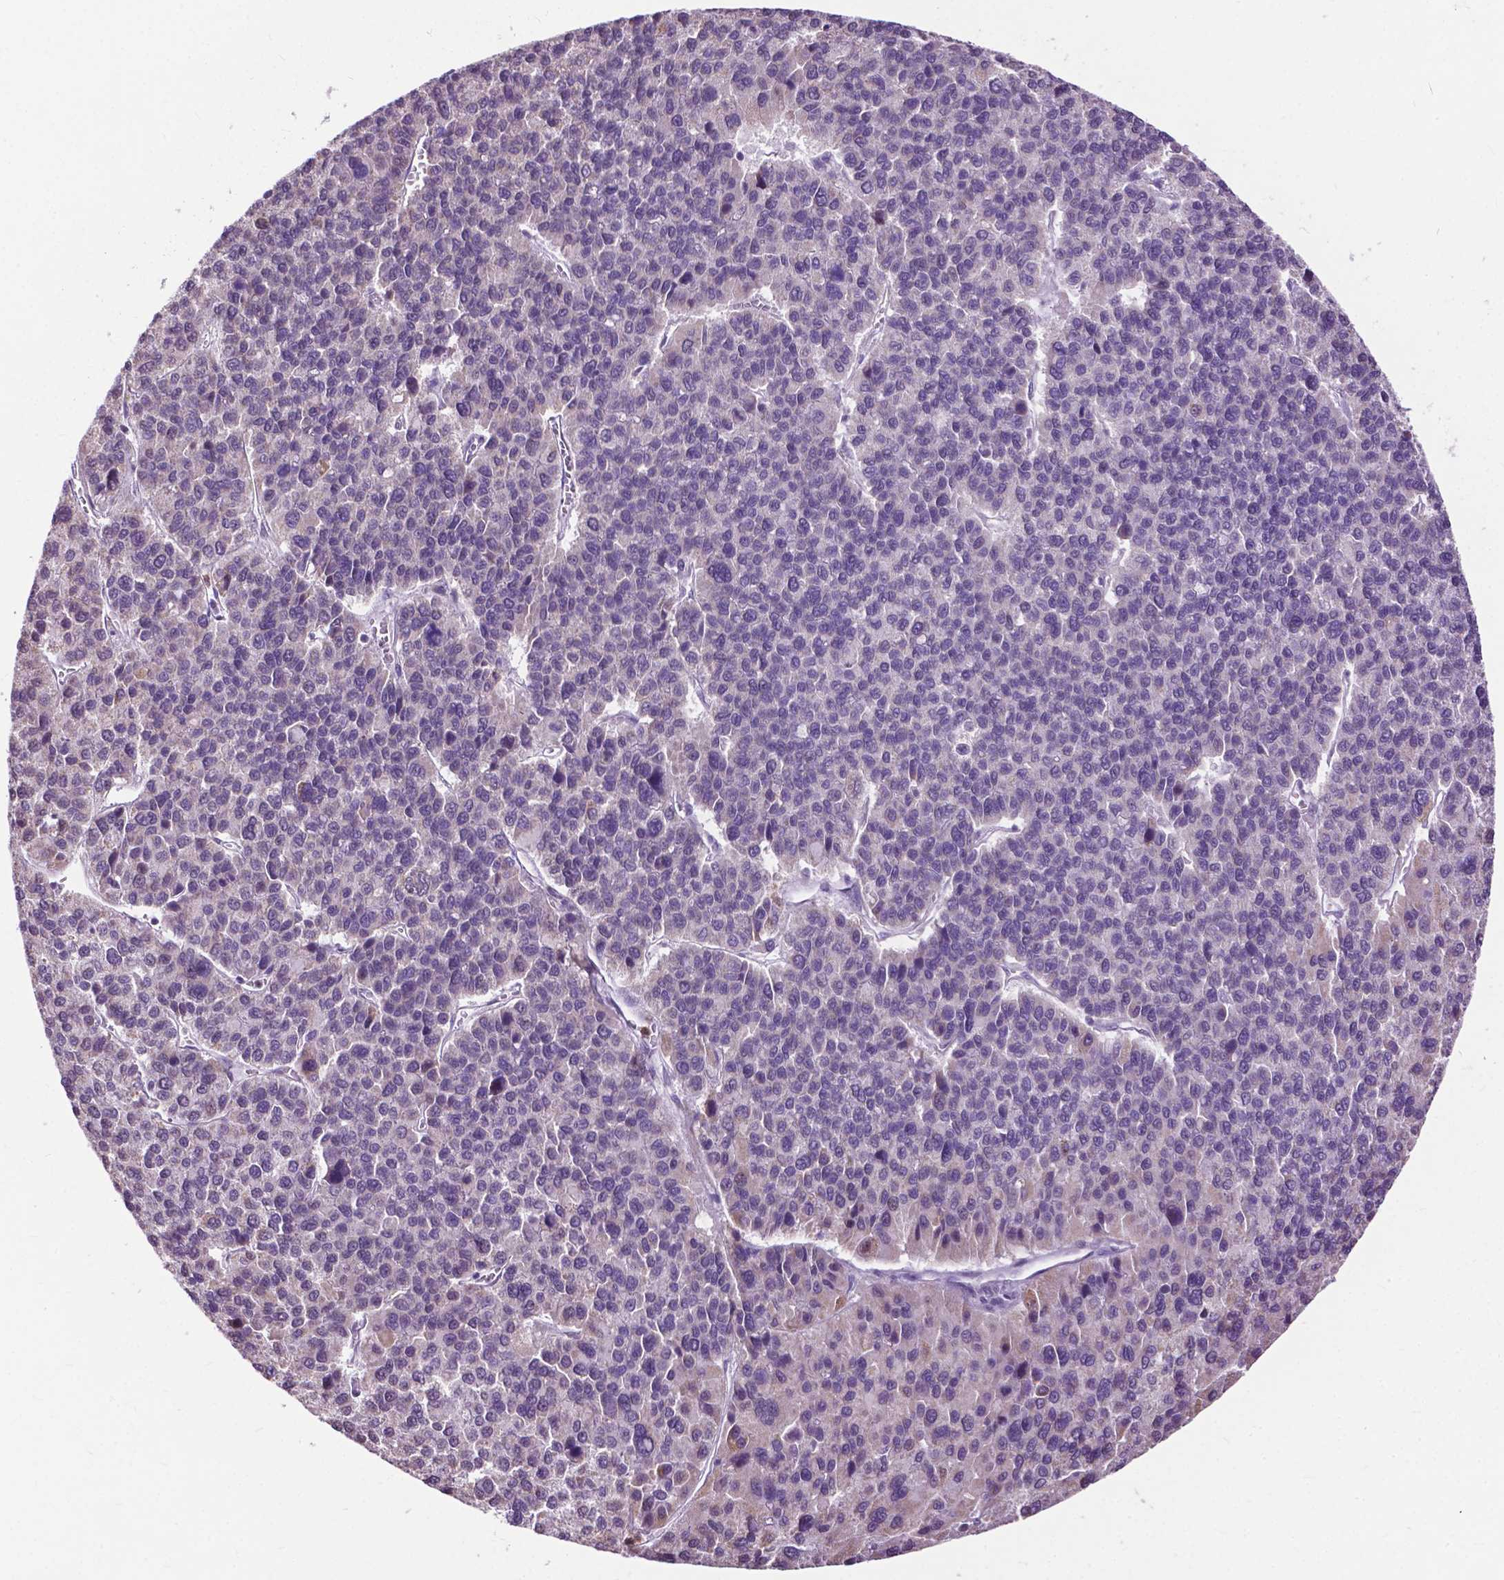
{"staining": {"intensity": "weak", "quantity": "<25%", "location": "cytoplasmic/membranous"}, "tissue": "liver cancer", "cell_type": "Tumor cells", "image_type": "cancer", "snomed": [{"axis": "morphology", "description": "Carcinoma, Hepatocellular, NOS"}, {"axis": "topography", "description": "Liver"}], "caption": "Tumor cells show no significant staining in liver hepatocellular carcinoma.", "gene": "TTC9B", "patient": {"sex": "female", "age": 41}}